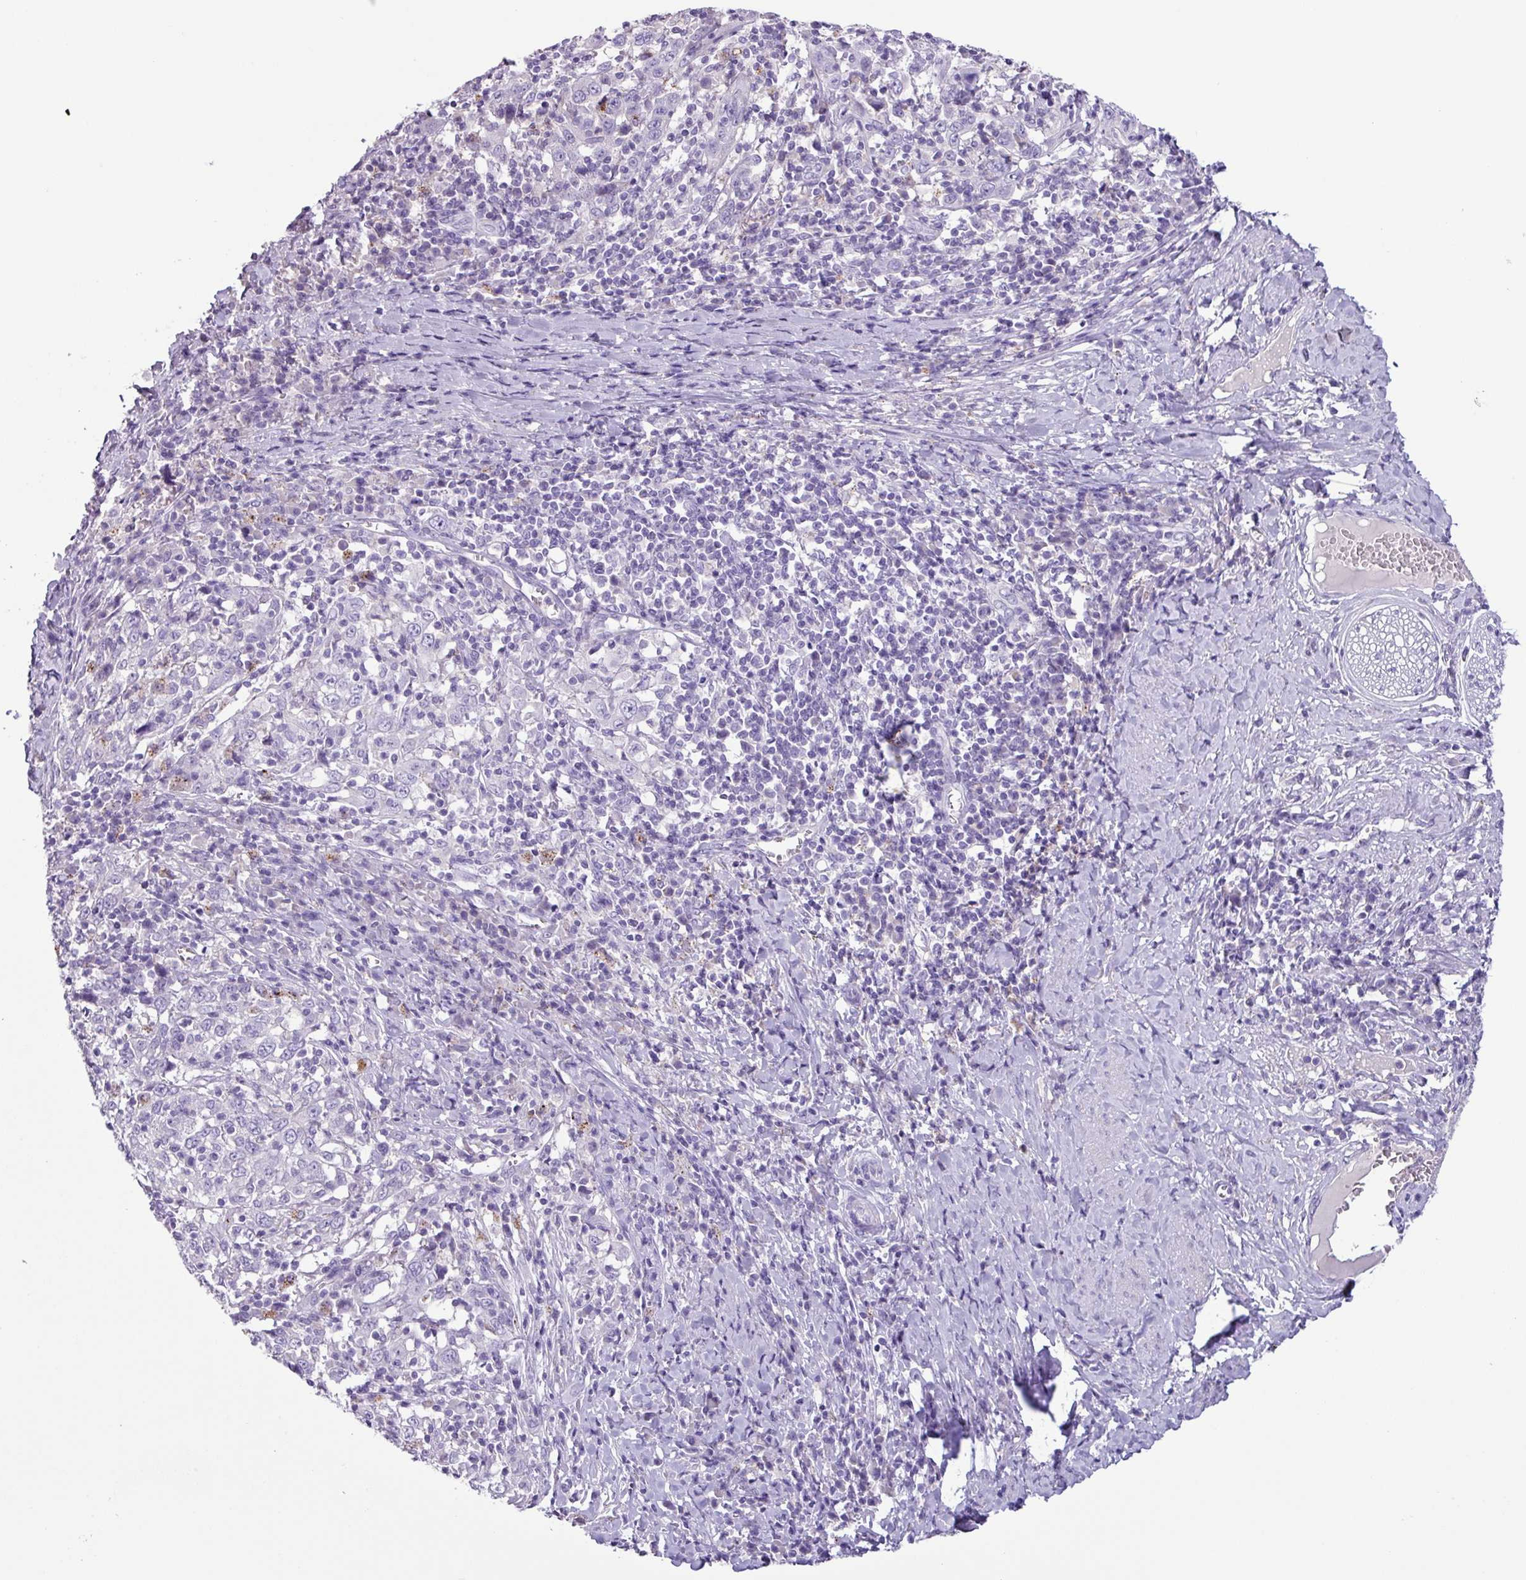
{"staining": {"intensity": "negative", "quantity": "none", "location": "none"}, "tissue": "cervical cancer", "cell_type": "Tumor cells", "image_type": "cancer", "snomed": [{"axis": "morphology", "description": "Squamous cell carcinoma, NOS"}, {"axis": "topography", "description": "Cervix"}], "caption": "The immunohistochemistry histopathology image has no significant staining in tumor cells of cervical squamous cell carcinoma tissue.", "gene": "CYSTM1", "patient": {"sex": "female", "age": 46}}